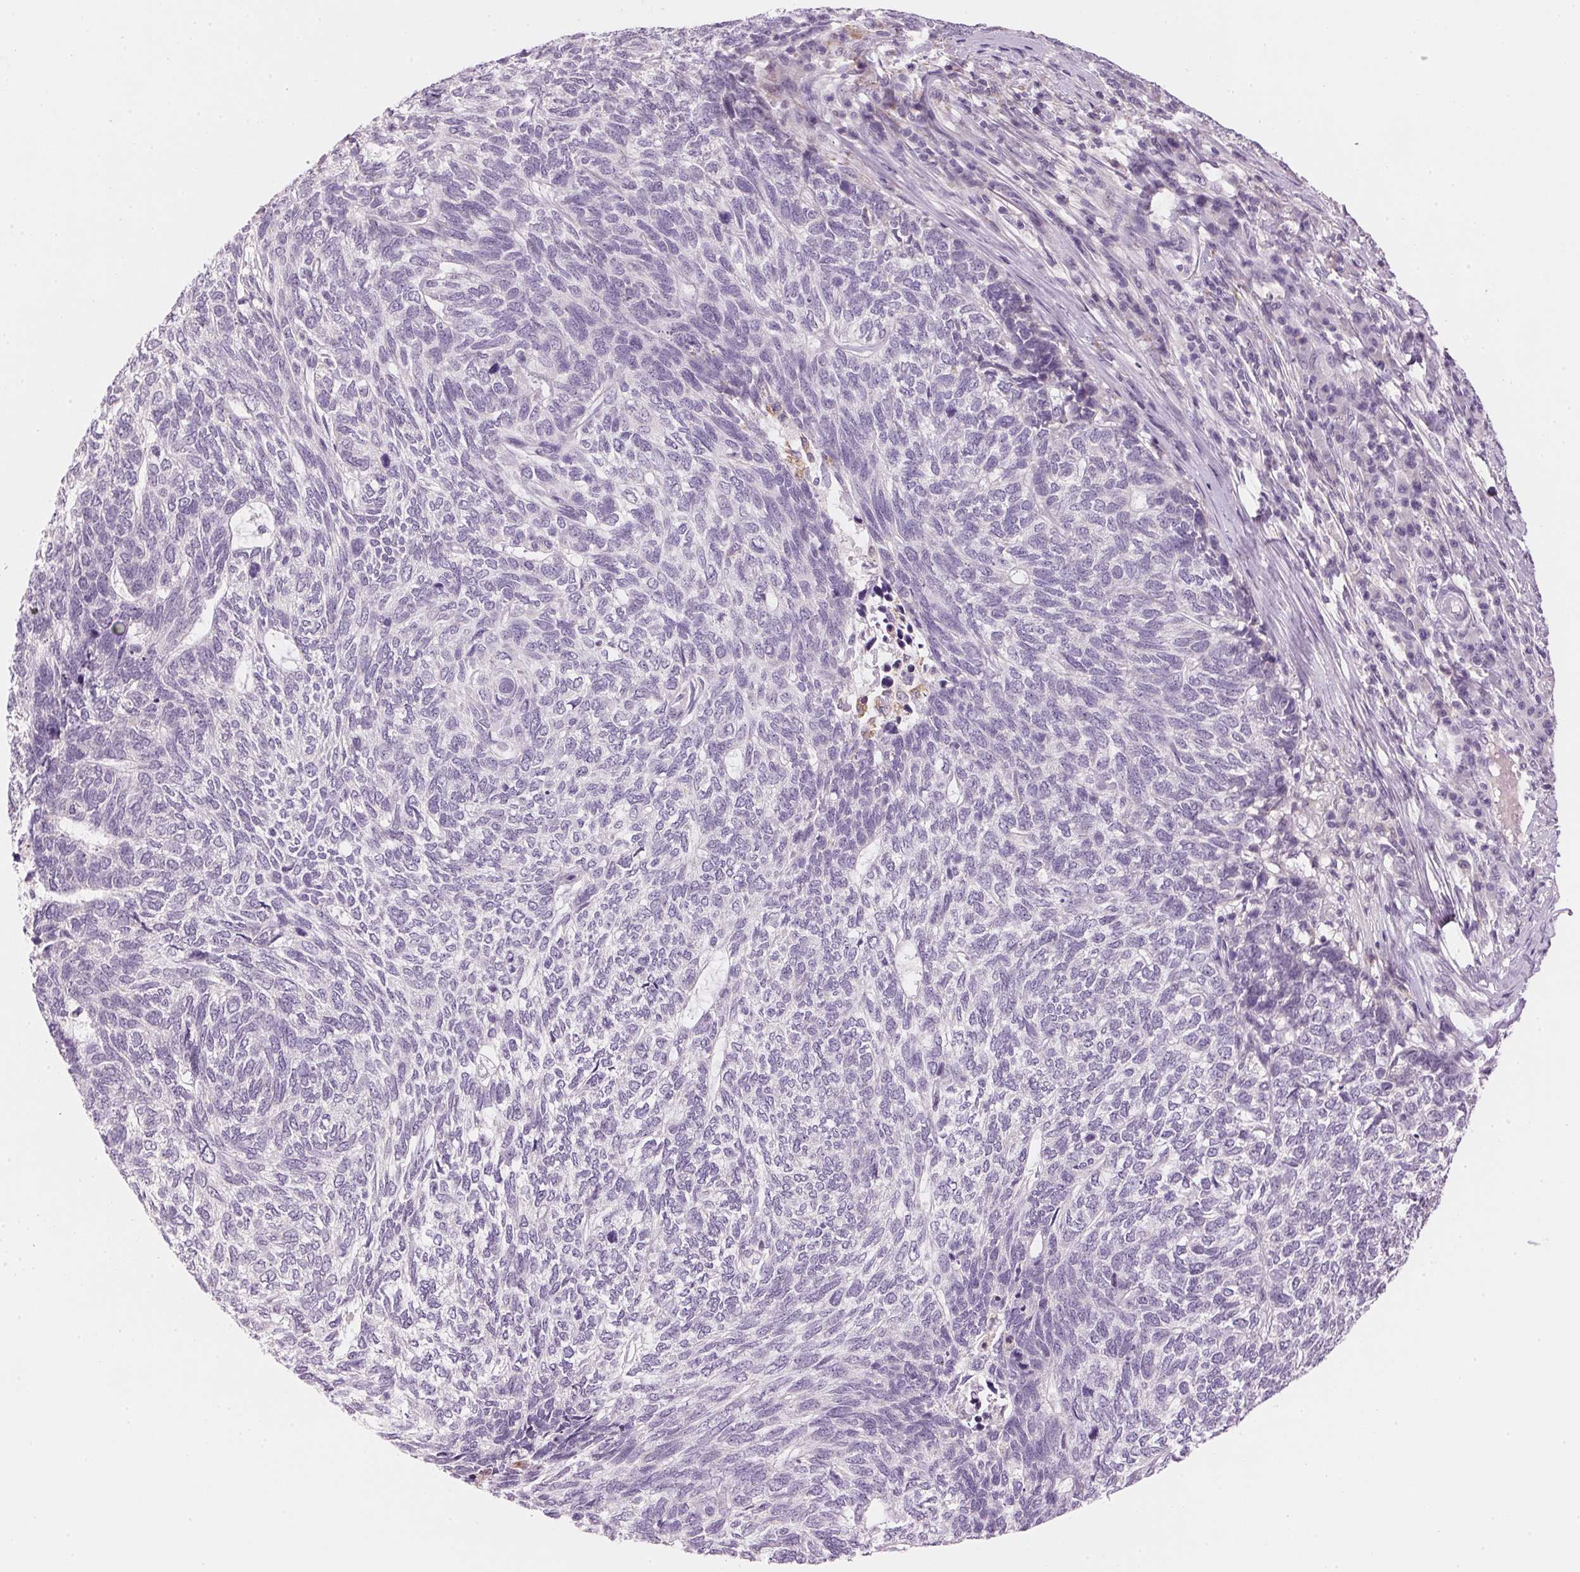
{"staining": {"intensity": "negative", "quantity": "none", "location": "none"}, "tissue": "skin cancer", "cell_type": "Tumor cells", "image_type": "cancer", "snomed": [{"axis": "morphology", "description": "Basal cell carcinoma"}, {"axis": "topography", "description": "Skin"}], "caption": "Tumor cells are negative for brown protein staining in skin basal cell carcinoma.", "gene": "CYP11B1", "patient": {"sex": "female", "age": 65}}